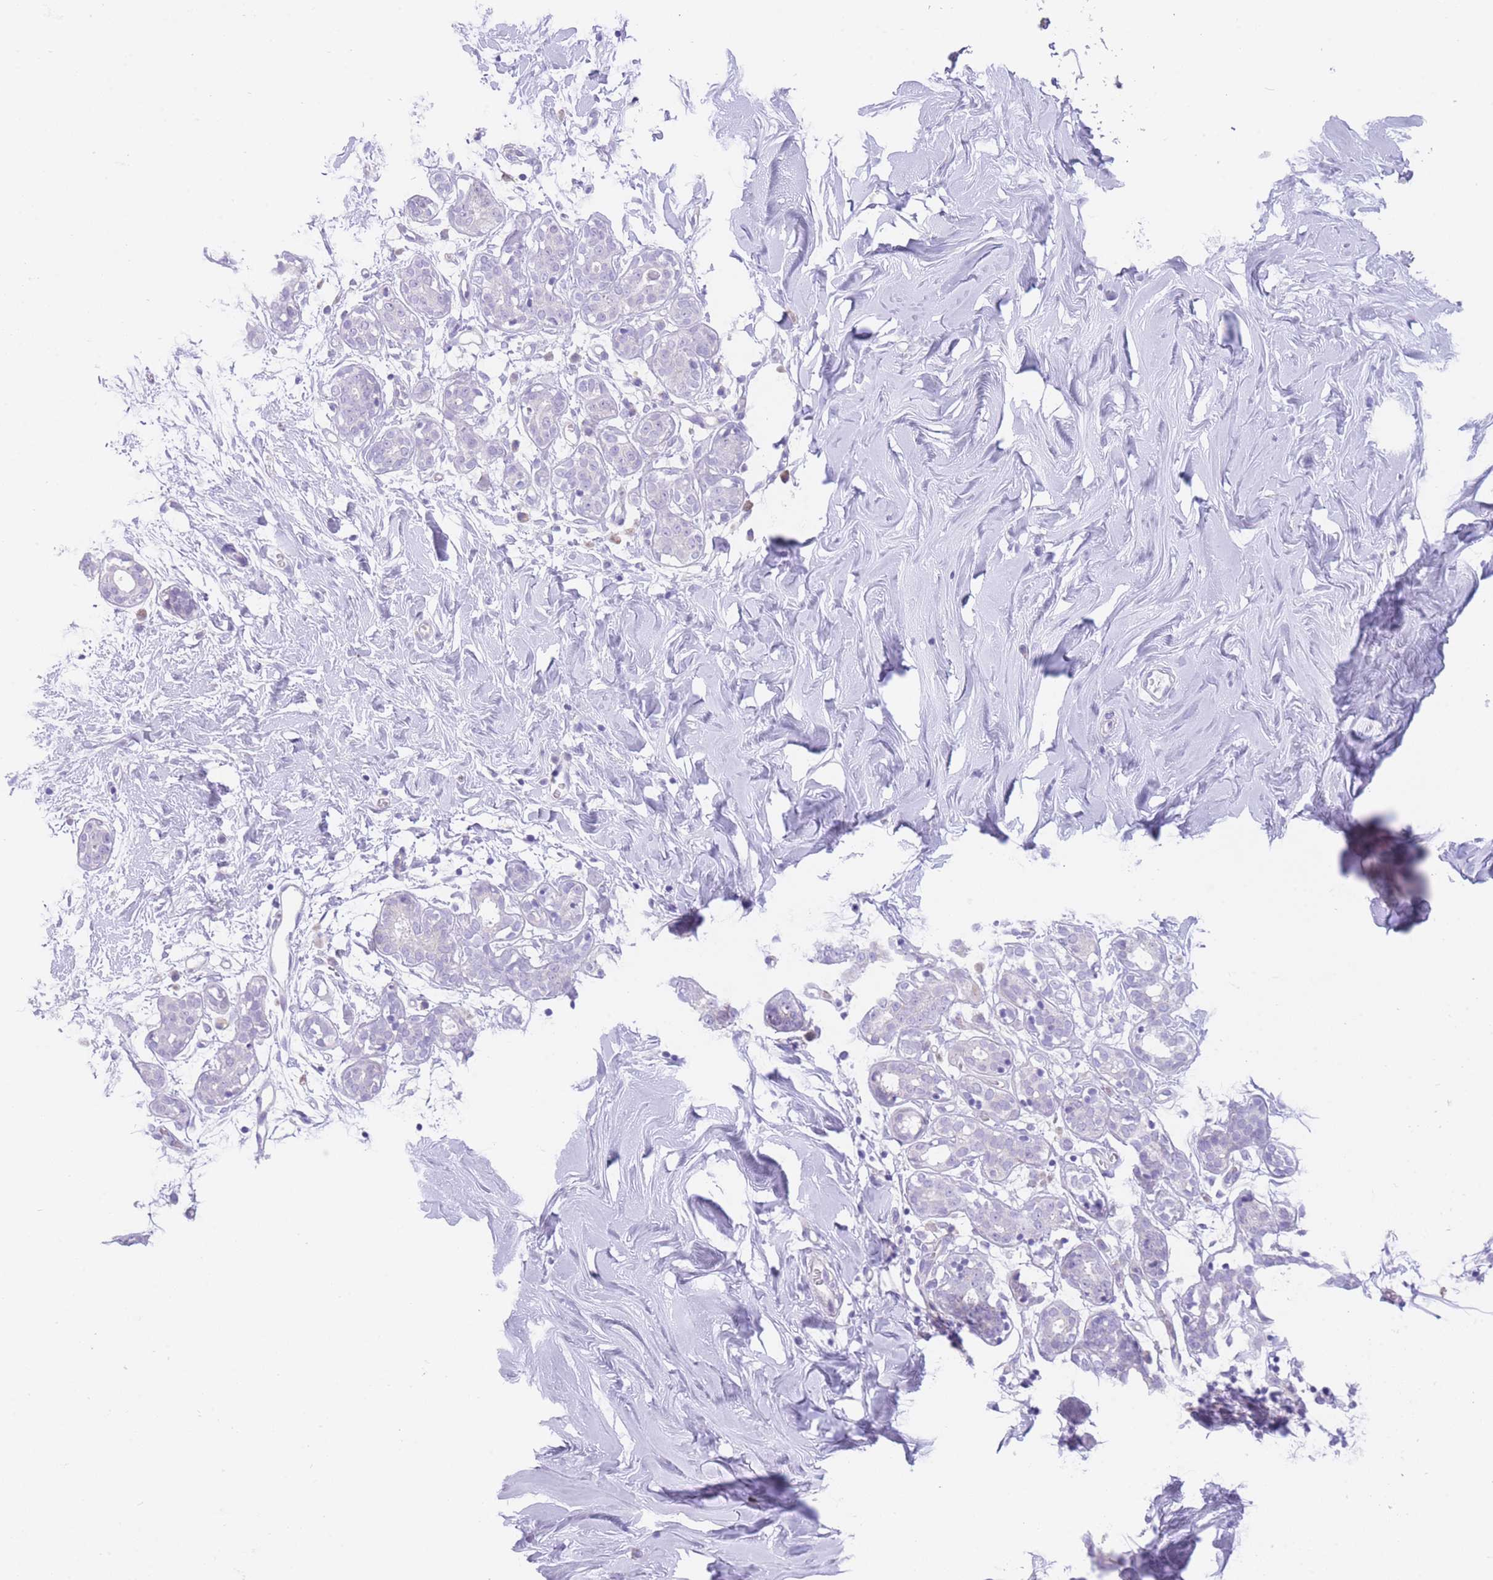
{"staining": {"intensity": "negative", "quantity": "none", "location": "none"}, "tissue": "breast", "cell_type": "Adipocytes", "image_type": "normal", "snomed": [{"axis": "morphology", "description": "Normal tissue, NOS"}, {"axis": "topography", "description": "Breast"}], "caption": "Adipocytes are negative for protein expression in normal human breast. (DAB (3,3'-diaminobenzidine) immunohistochemistry (IHC) with hematoxylin counter stain).", "gene": "QTRT1", "patient": {"sex": "female", "age": 27}}